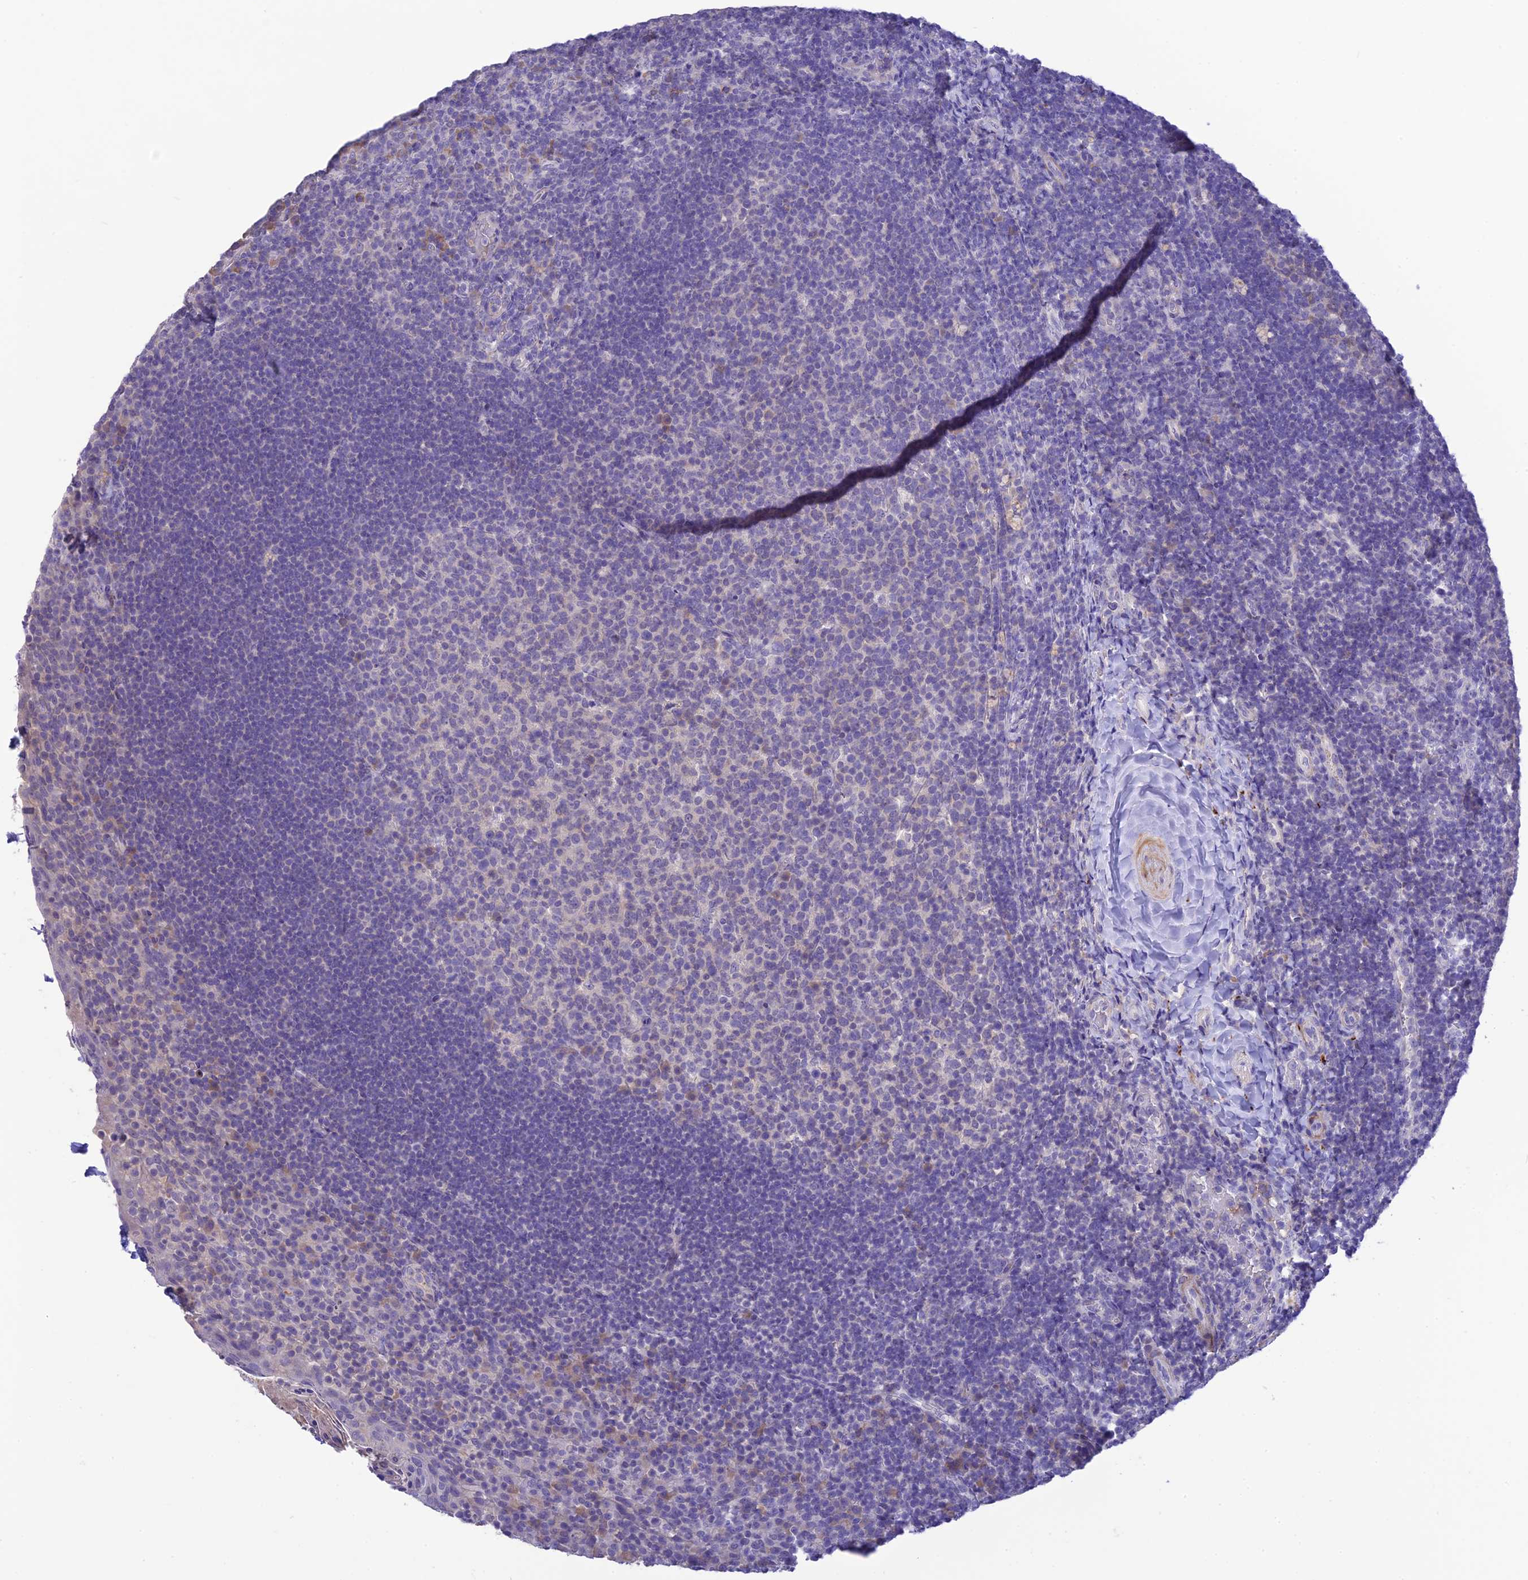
{"staining": {"intensity": "moderate", "quantity": "<25%", "location": "cytoplasmic/membranous"}, "tissue": "tonsil", "cell_type": "Germinal center cells", "image_type": "normal", "snomed": [{"axis": "morphology", "description": "Normal tissue, NOS"}, {"axis": "topography", "description": "Tonsil"}], "caption": "Human tonsil stained for a protein (brown) demonstrates moderate cytoplasmic/membranous positive positivity in approximately <25% of germinal center cells.", "gene": "XPO7", "patient": {"sex": "female", "age": 10}}